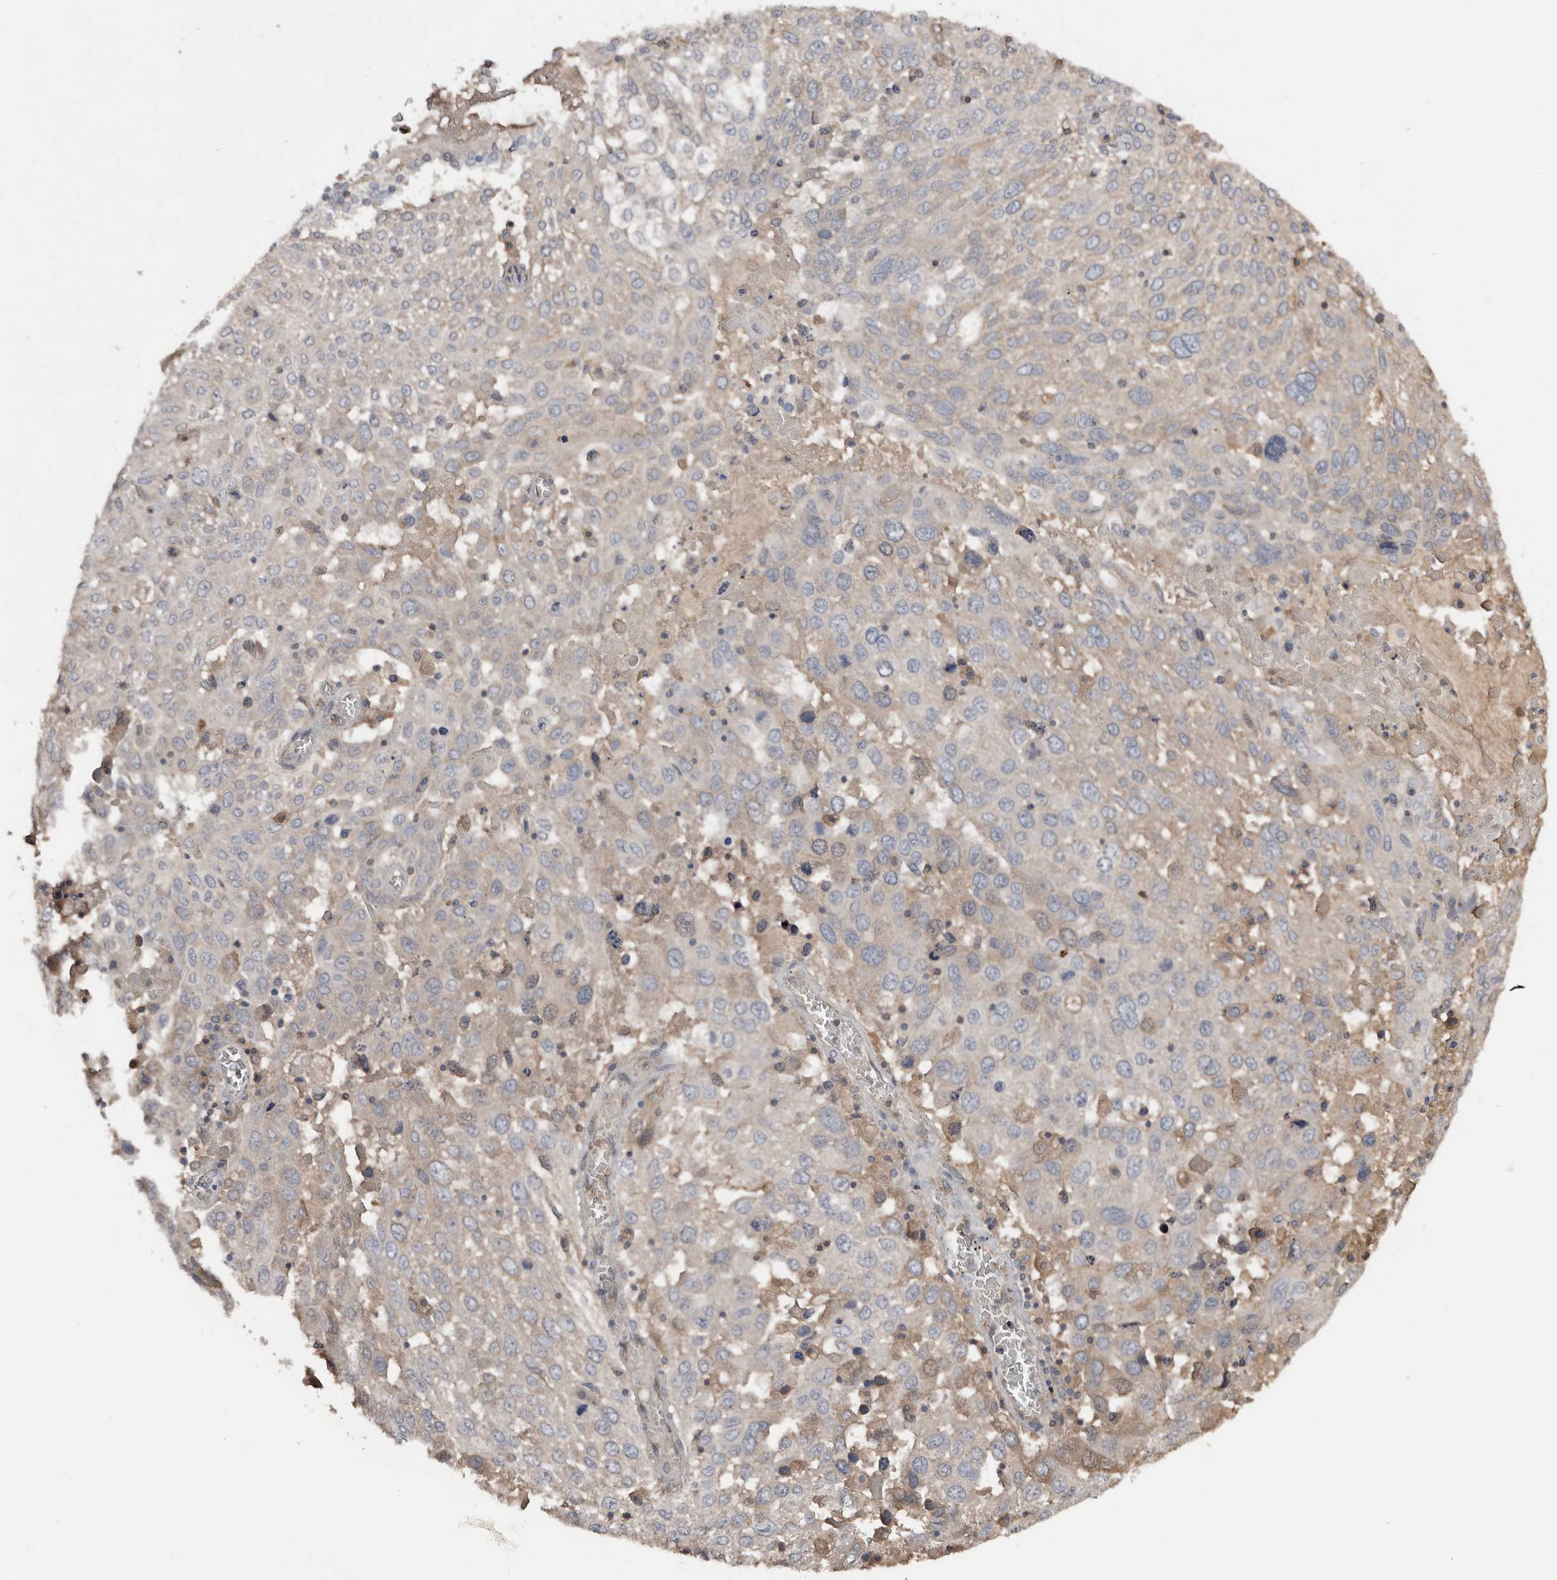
{"staining": {"intensity": "weak", "quantity": "<25%", "location": "cytoplasmic/membranous"}, "tissue": "lung cancer", "cell_type": "Tumor cells", "image_type": "cancer", "snomed": [{"axis": "morphology", "description": "Squamous cell carcinoma, NOS"}, {"axis": "topography", "description": "Lung"}], "caption": "This is a photomicrograph of IHC staining of lung cancer (squamous cell carcinoma), which shows no positivity in tumor cells.", "gene": "SLC39A2", "patient": {"sex": "male", "age": 65}}